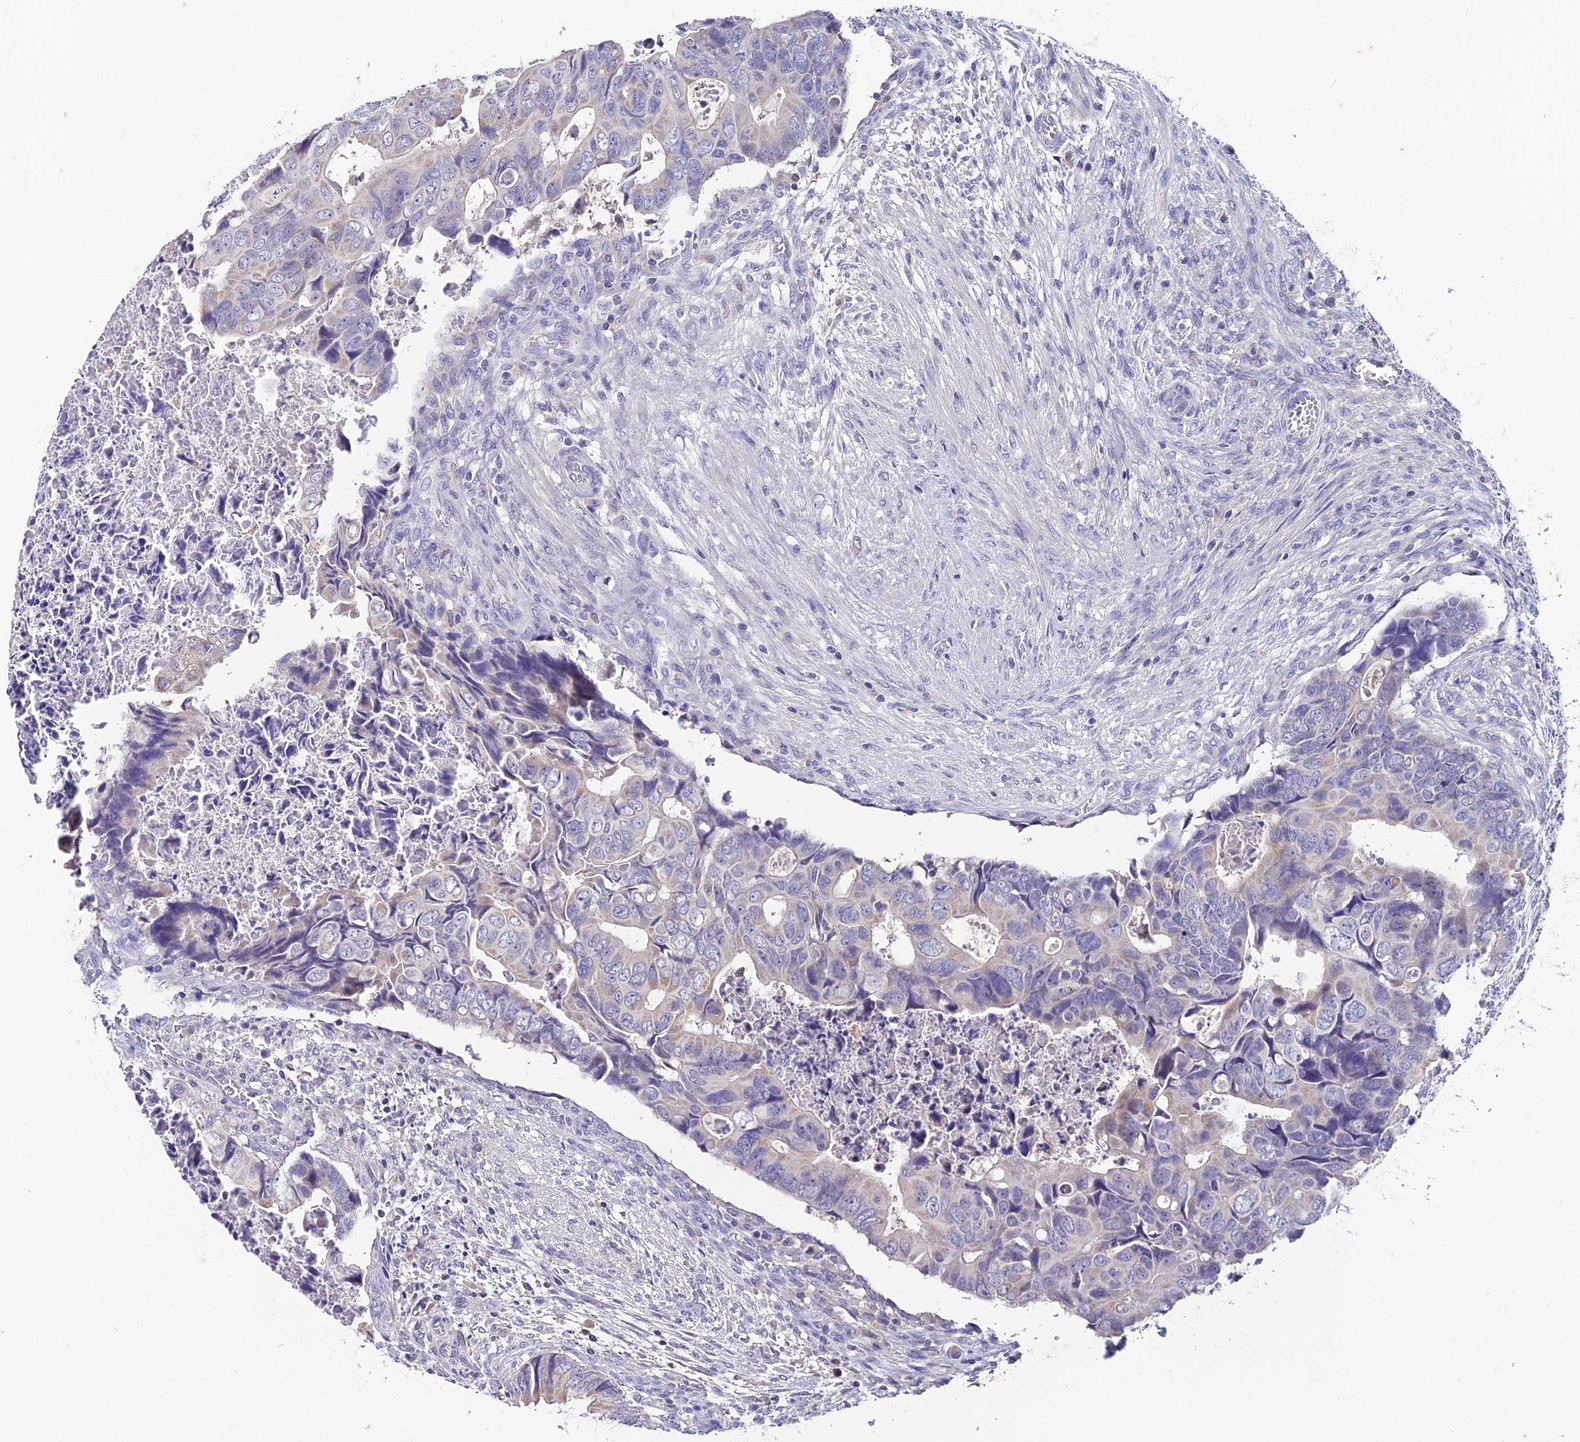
{"staining": {"intensity": "negative", "quantity": "none", "location": "none"}, "tissue": "colorectal cancer", "cell_type": "Tumor cells", "image_type": "cancer", "snomed": [{"axis": "morphology", "description": "Adenocarcinoma, NOS"}, {"axis": "topography", "description": "Rectum"}], "caption": "DAB immunohistochemical staining of human colorectal cancer shows no significant positivity in tumor cells. The staining is performed using DAB (3,3'-diaminobenzidine) brown chromogen with nuclei counter-stained in using hematoxylin.", "gene": "LGALS7", "patient": {"sex": "female", "age": 78}}